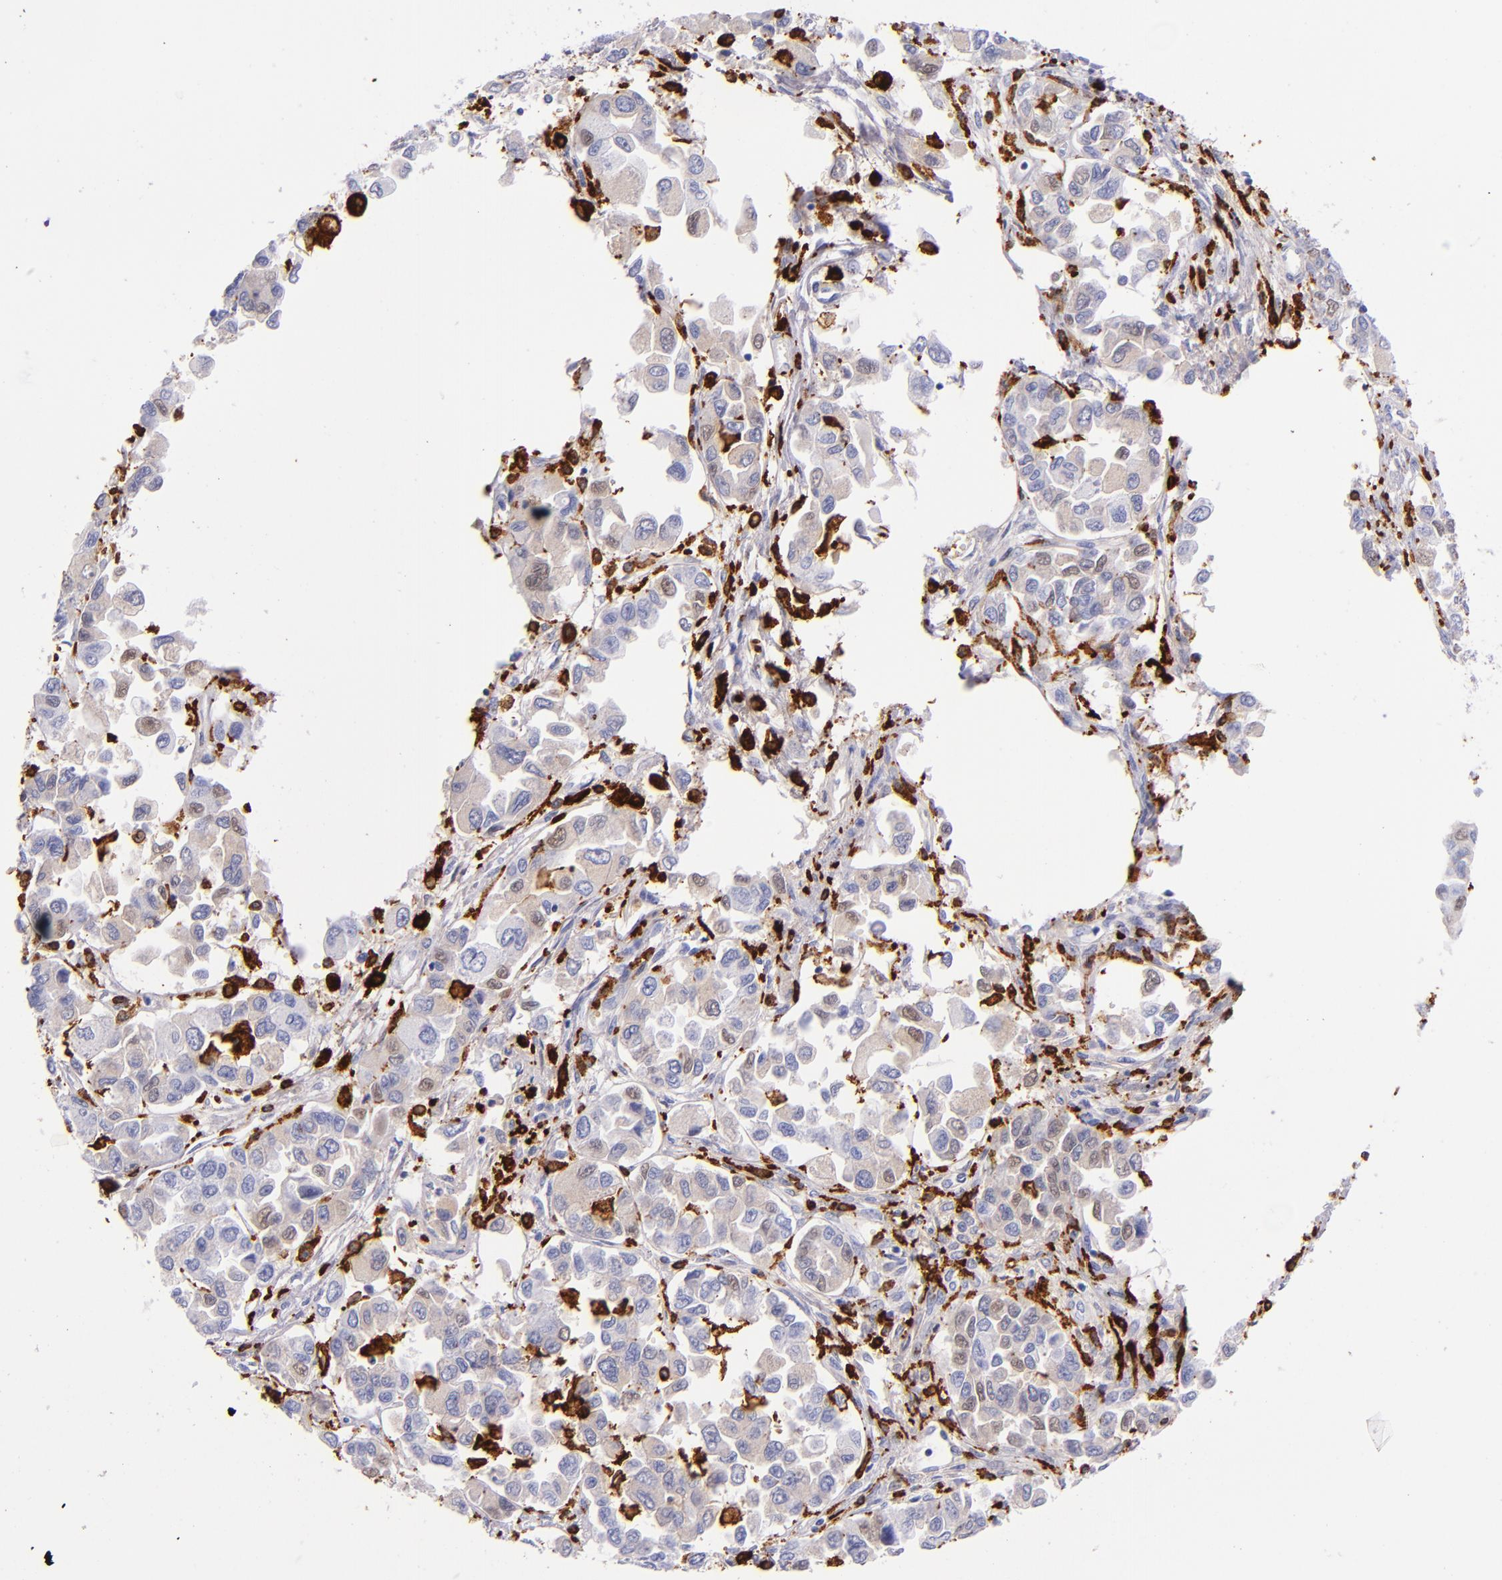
{"staining": {"intensity": "negative", "quantity": "none", "location": "none"}, "tissue": "ovarian cancer", "cell_type": "Tumor cells", "image_type": "cancer", "snomed": [{"axis": "morphology", "description": "Cystadenocarcinoma, serous, NOS"}, {"axis": "topography", "description": "Ovary"}], "caption": "Ovarian cancer was stained to show a protein in brown. There is no significant staining in tumor cells.", "gene": "CD163", "patient": {"sex": "female", "age": 84}}